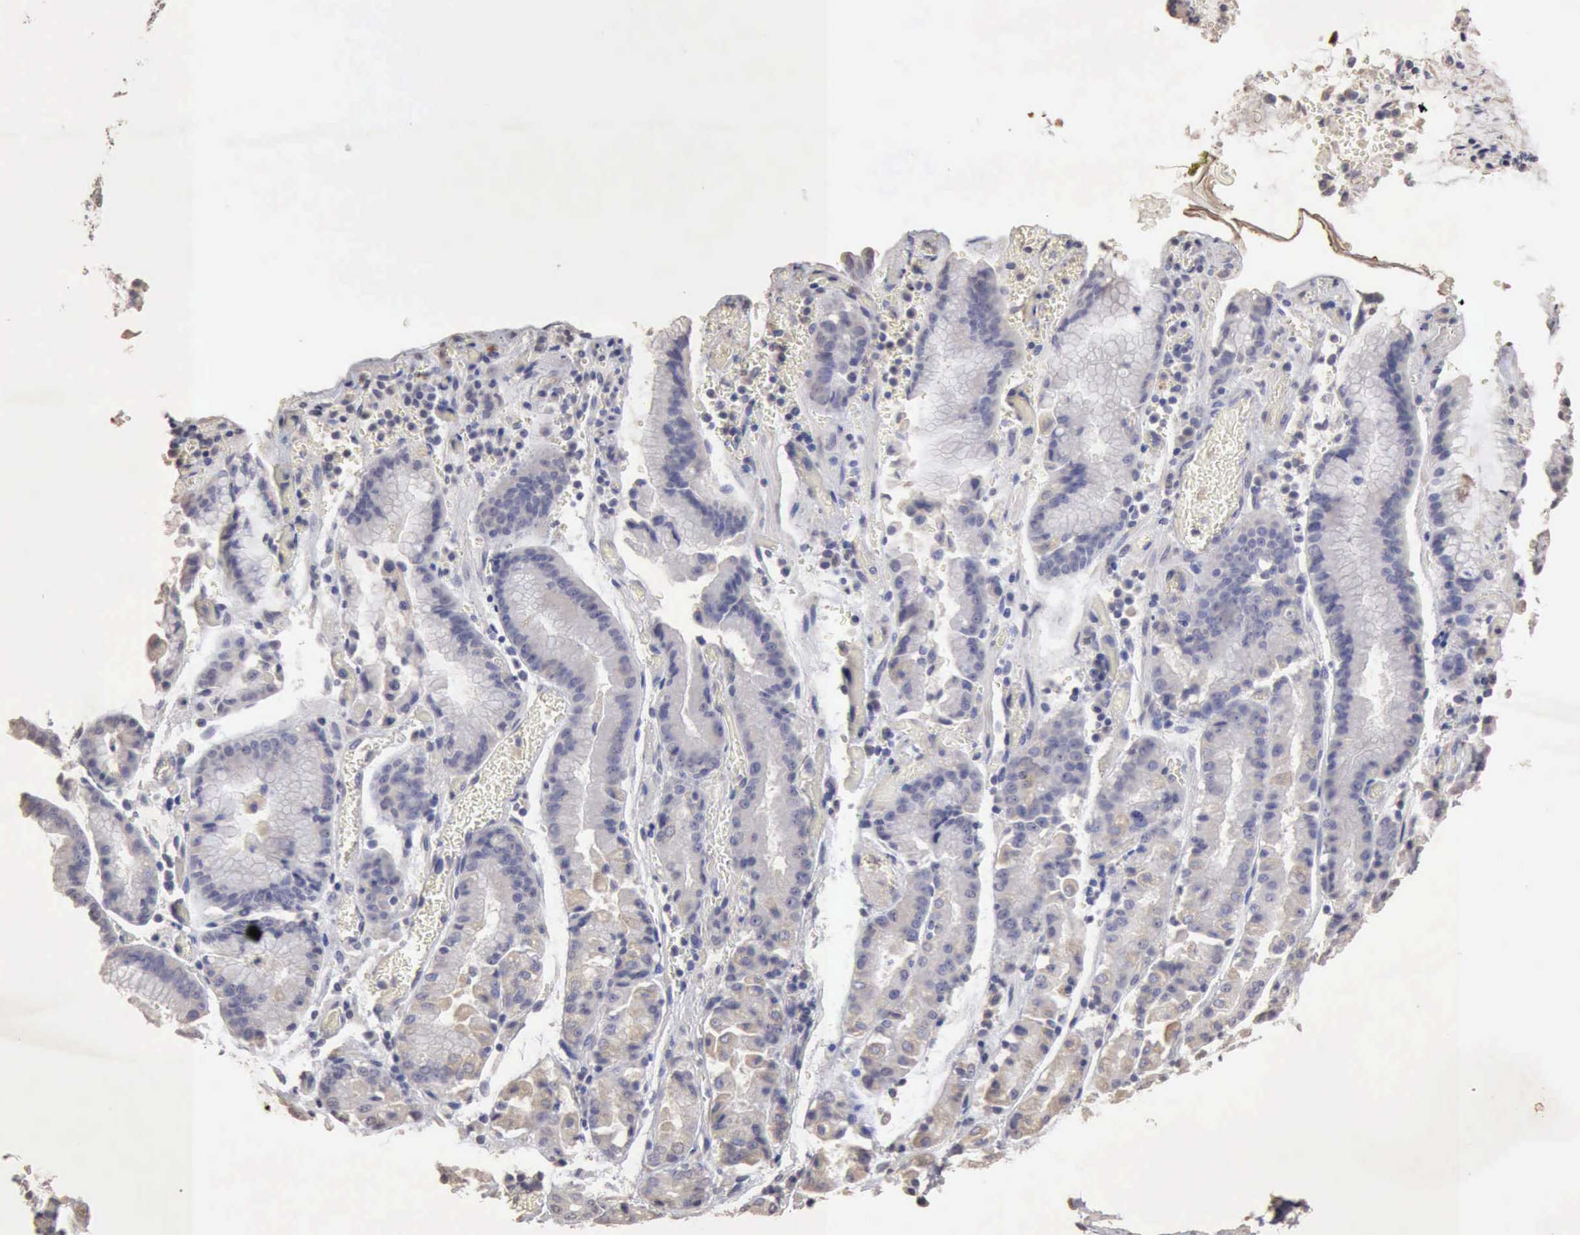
{"staining": {"intensity": "negative", "quantity": "none", "location": "none"}, "tissue": "stomach cancer", "cell_type": "Tumor cells", "image_type": "cancer", "snomed": [{"axis": "morphology", "description": "Adenocarcinoma, NOS"}, {"axis": "topography", "description": "Stomach, upper"}], "caption": "The image displays no significant positivity in tumor cells of stomach cancer. (DAB (3,3'-diaminobenzidine) immunohistochemistry with hematoxylin counter stain).", "gene": "KRT6B", "patient": {"sex": "male", "age": 71}}